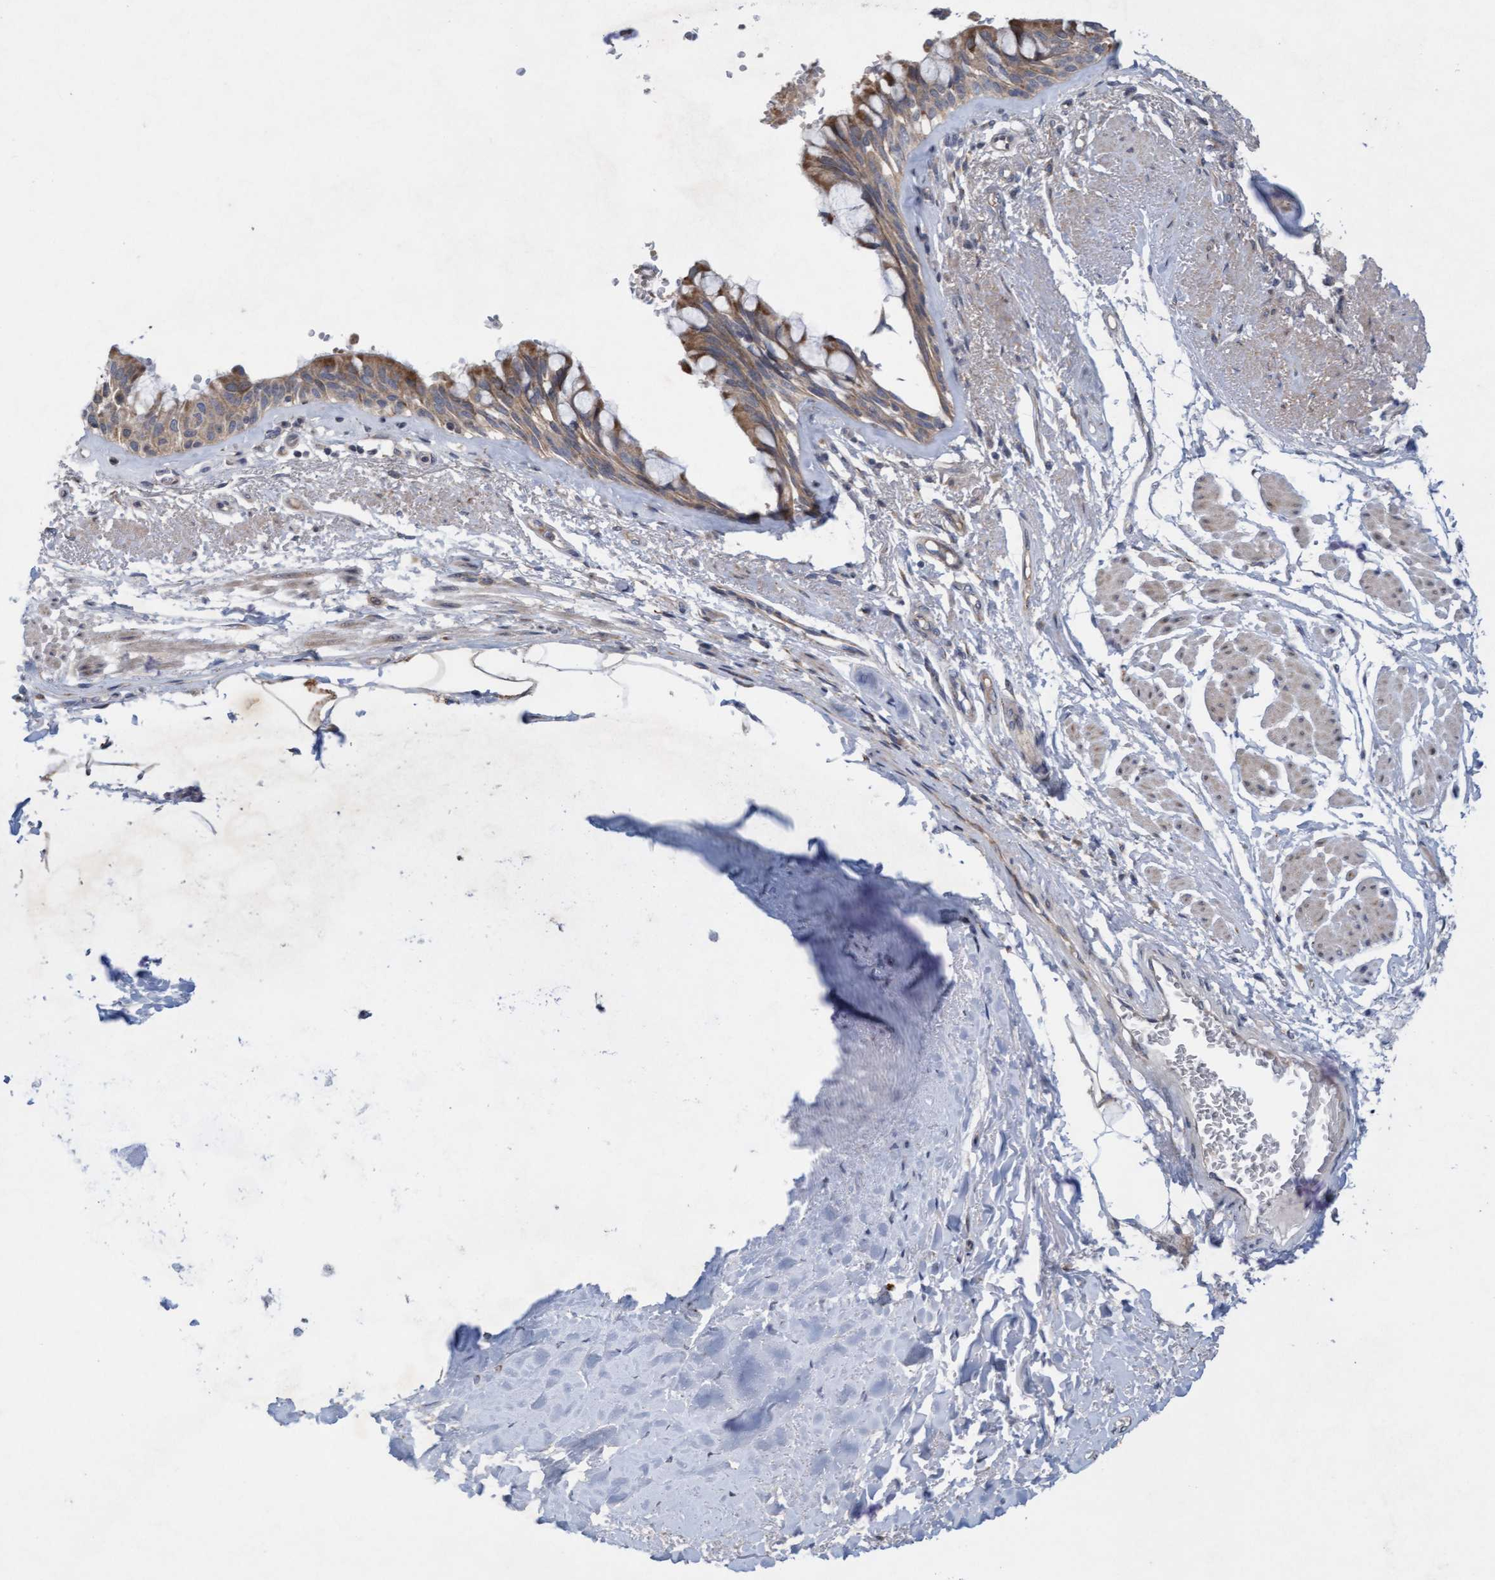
{"staining": {"intensity": "moderate", "quantity": ">75%", "location": "cytoplasmic/membranous"}, "tissue": "bronchus", "cell_type": "Respiratory epithelial cells", "image_type": "normal", "snomed": [{"axis": "morphology", "description": "Normal tissue, NOS"}, {"axis": "topography", "description": "Bronchus"}], "caption": "Protein staining exhibits moderate cytoplasmic/membranous expression in about >75% of respiratory epithelial cells in unremarkable bronchus. The protein of interest is shown in brown color, while the nuclei are stained blue.", "gene": "DDHD2", "patient": {"sex": "male", "age": 66}}